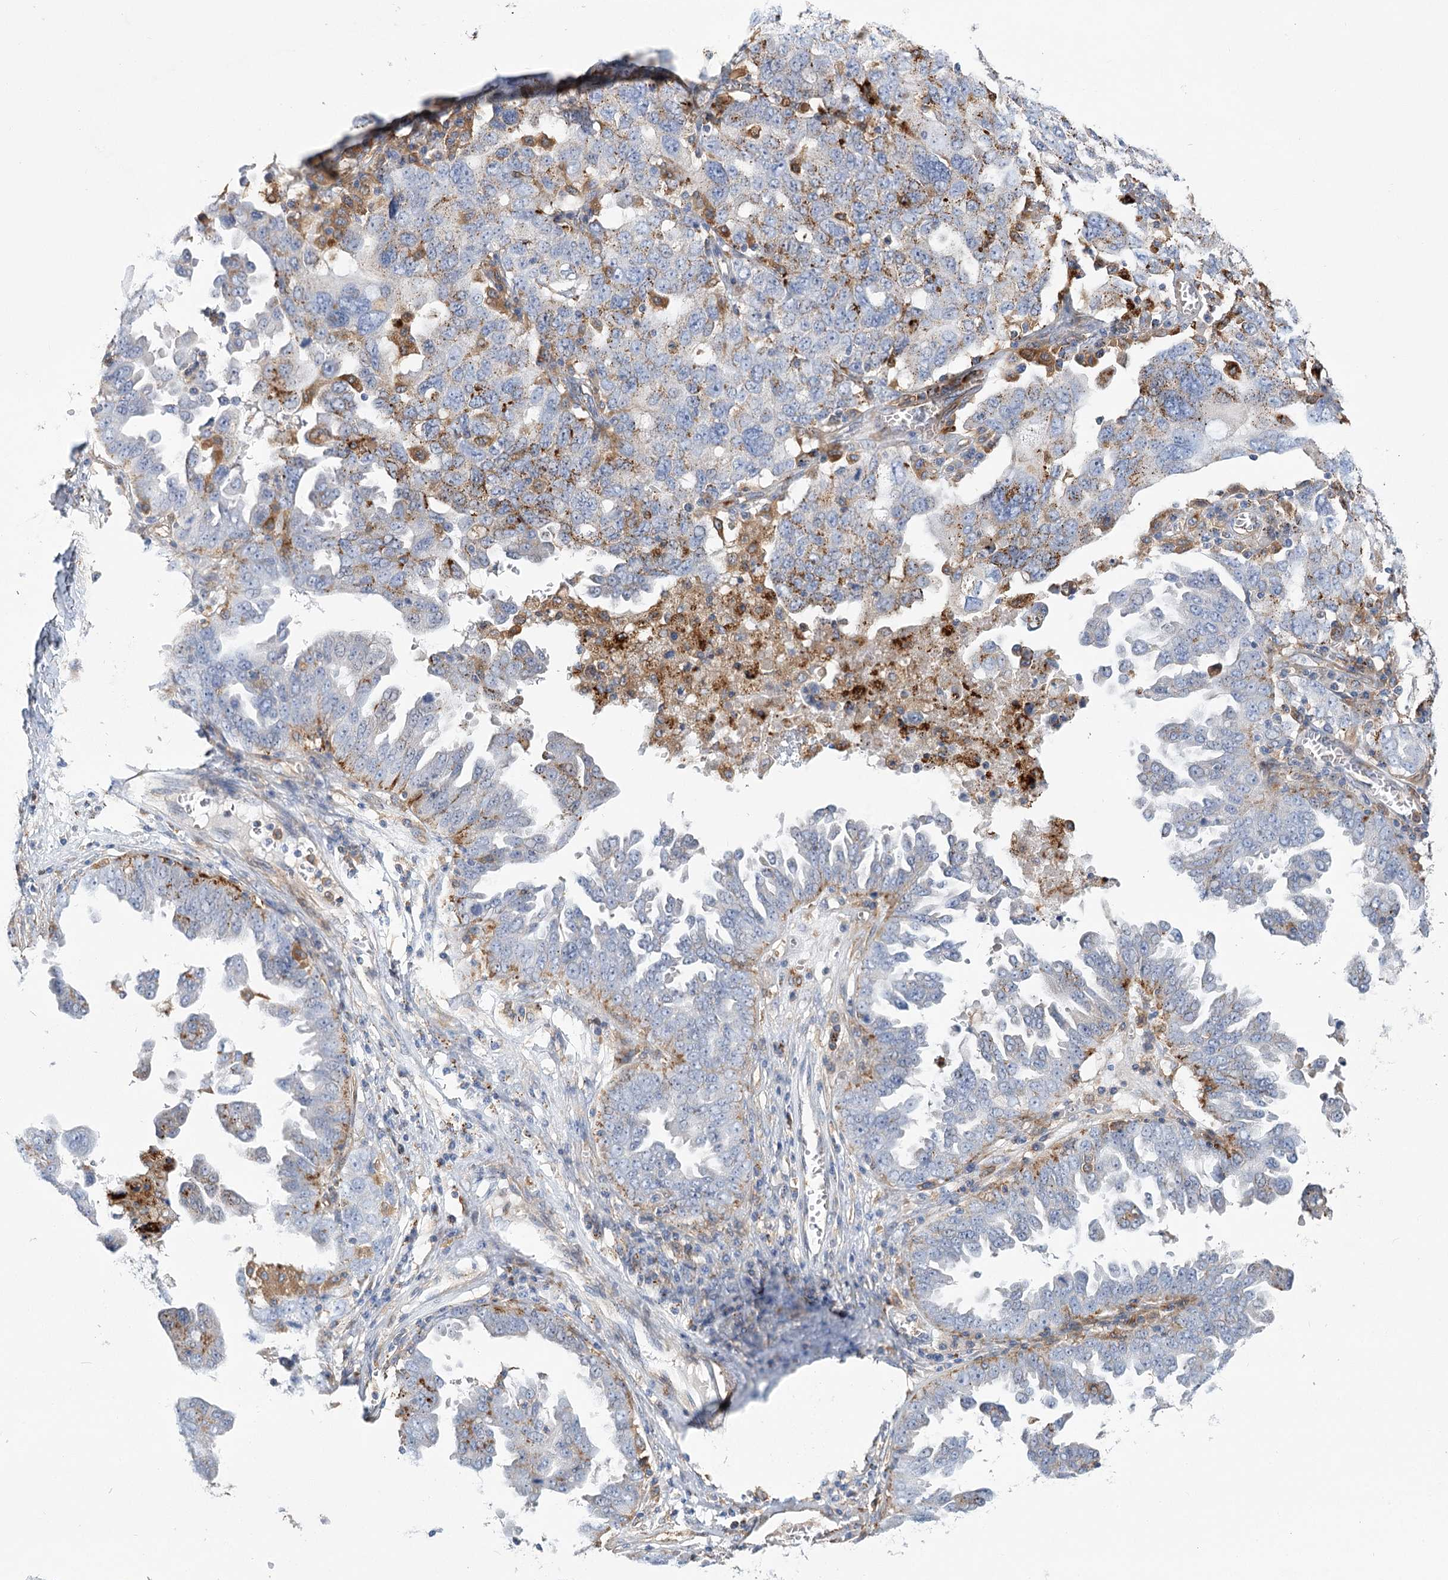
{"staining": {"intensity": "weak", "quantity": "25%-75%", "location": "cytoplasmic/membranous"}, "tissue": "ovarian cancer", "cell_type": "Tumor cells", "image_type": "cancer", "snomed": [{"axis": "morphology", "description": "Carcinoma, endometroid"}, {"axis": "topography", "description": "Ovary"}], "caption": "Approximately 25%-75% of tumor cells in endometroid carcinoma (ovarian) display weak cytoplasmic/membranous protein staining as visualized by brown immunohistochemical staining.", "gene": "GUSB", "patient": {"sex": "female", "age": 62}}